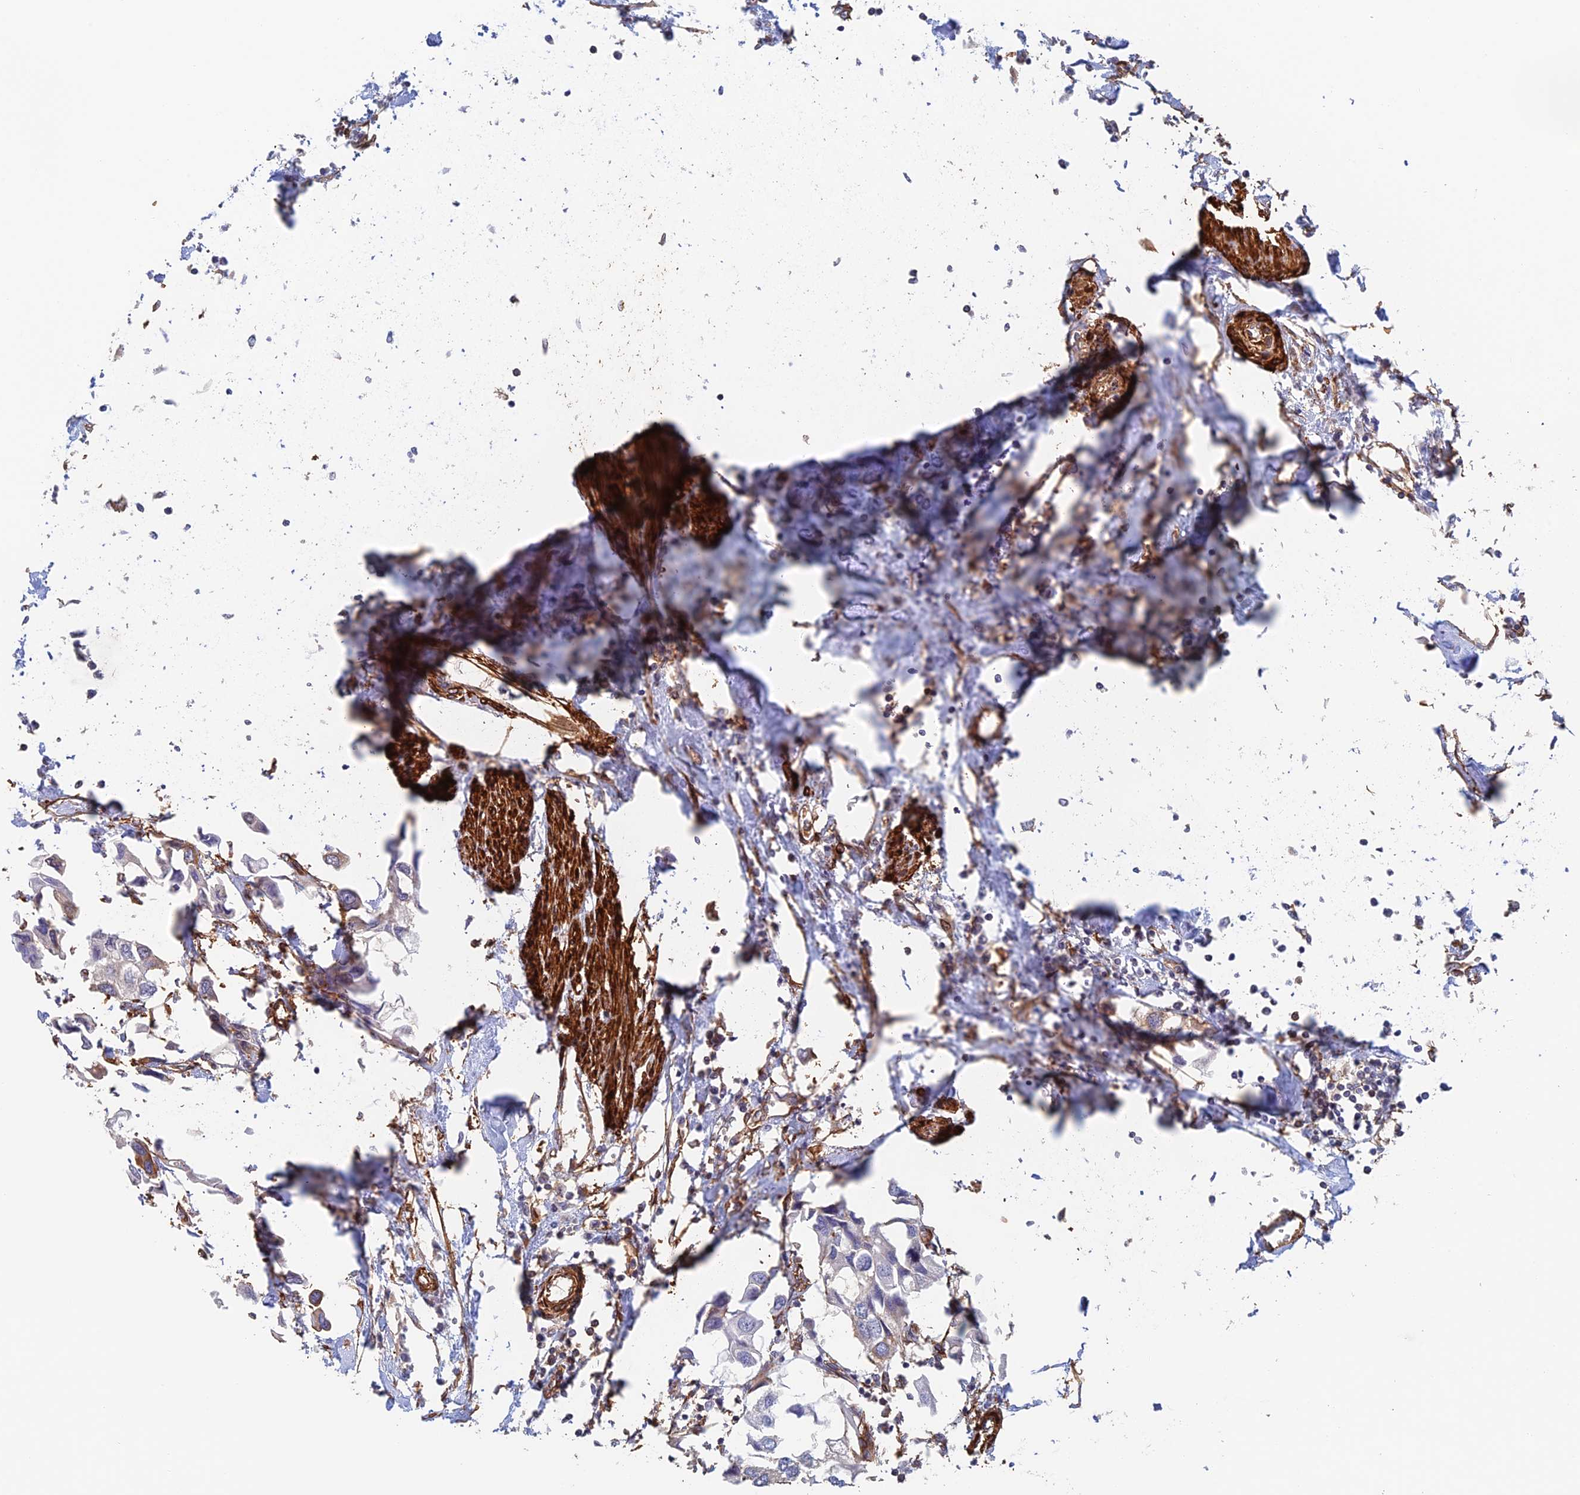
{"staining": {"intensity": "negative", "quantity": "none", "location": "none"}, "tissue": "urothelial cancer", "cell_type": "Tumor cells", "image_type": "cancer", "snomed": [{"axis": "morphology", "description": "Urothelial carcinoma, High grade"}, {"axis": "topography", "description": "Urinary bladder"}], "caption": "High power microscopy photomicrograph of an immunohistochemistry image of urothelial carcinoma (high-grade), revealing no significant expression in tumor cells. (DAB (3,3'-diaminobenzidine) IHC with hematoxylin counter stain).", "gene": "PAK4", "patient": {"sex": "male", "age": 64}}